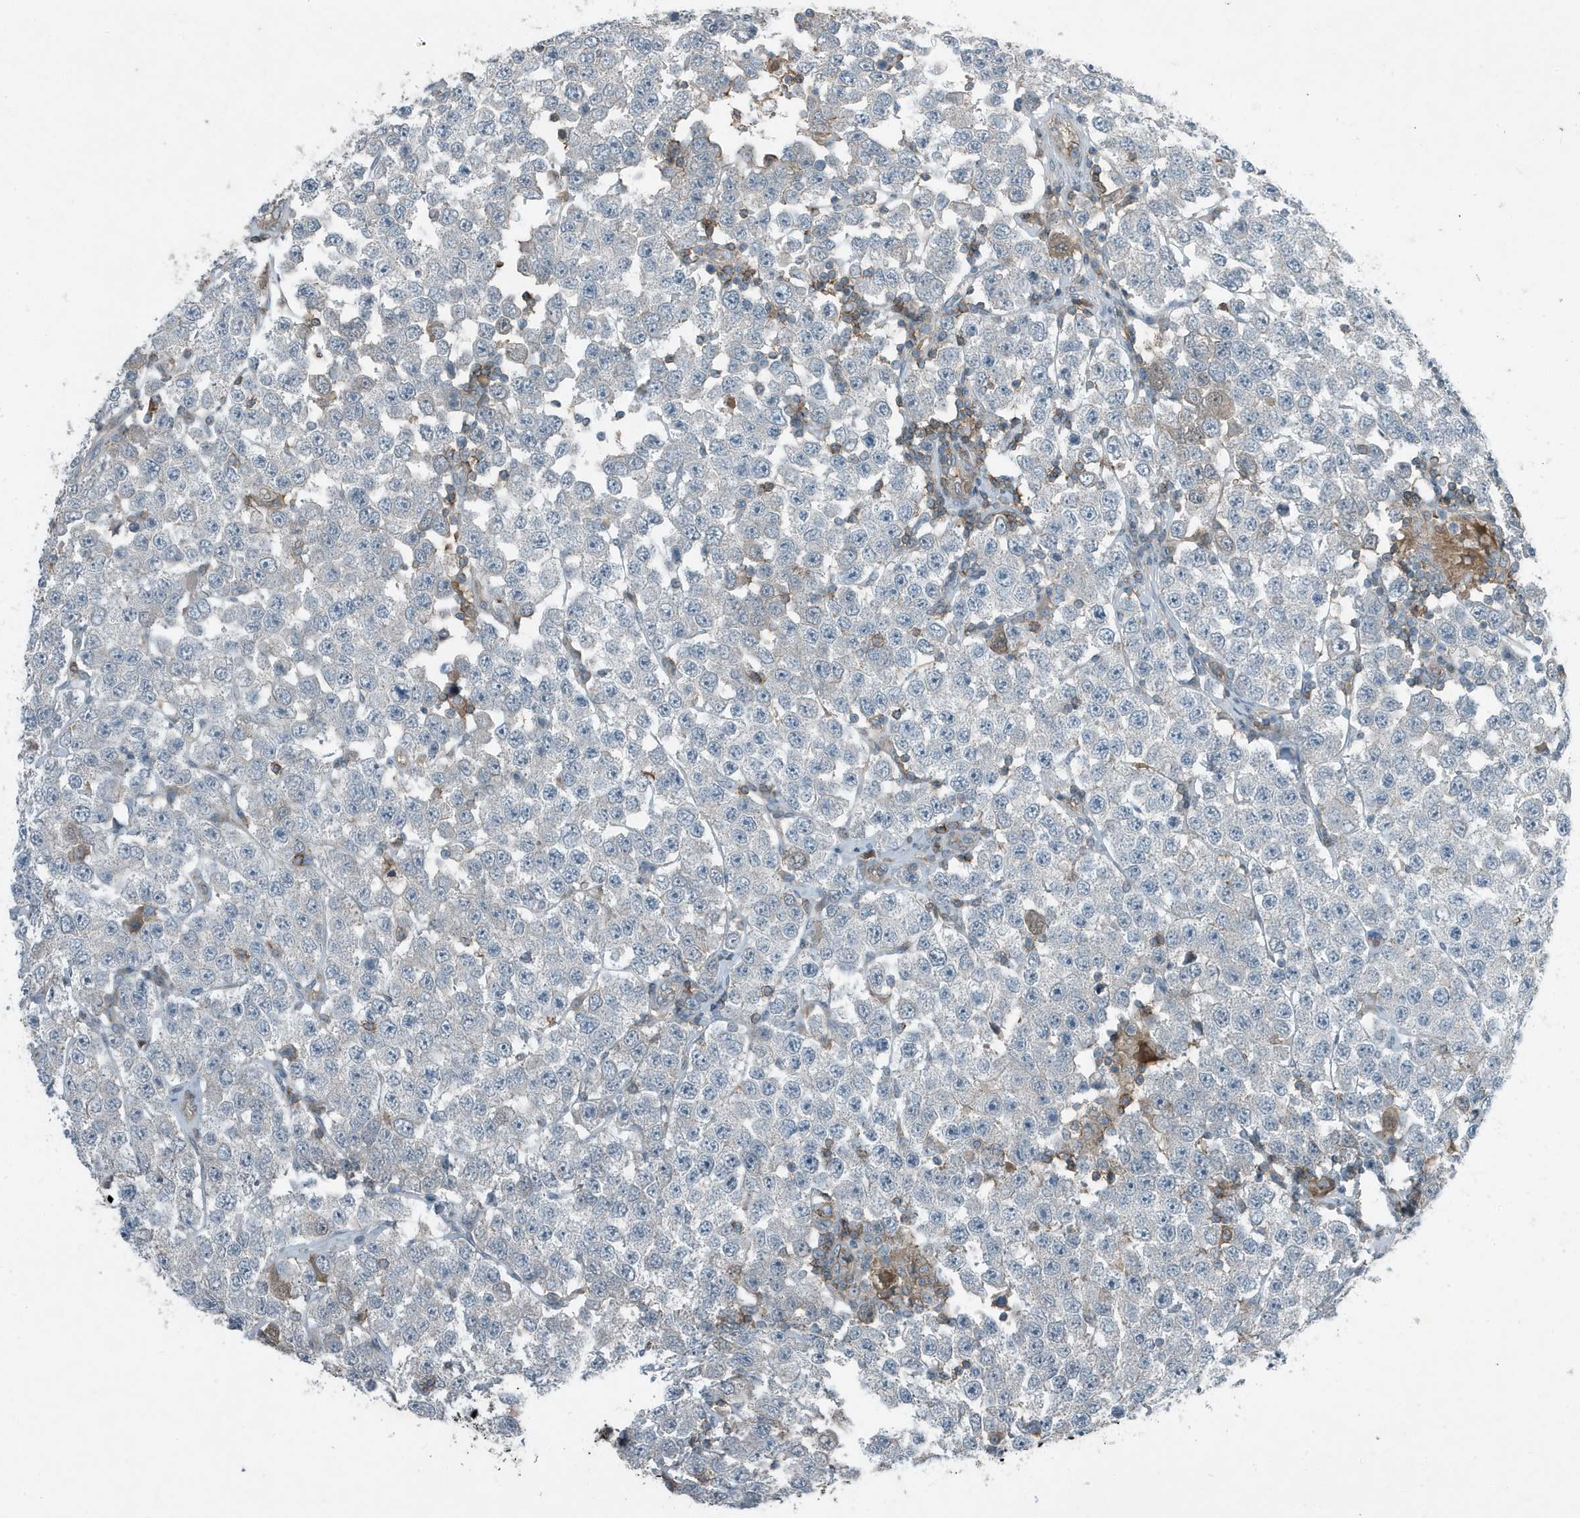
{"staining": {"intensity": "negative", "quantity": "none", "location": "none"}, "tissue": "testis cancer", "cell_type": "Tumor cells", "image_type": "cancer", "snomed": [{"axis": "morphology", "description": "Seminoma, NOS"}, {"axis": "topography", "description": "Testis"}], "caption": "Immunohistochemical staining of testis cancer displays no significant staining in tumor cells.", "gene": "DAPP1", "patient": {"sex": "male", "age": 28}}